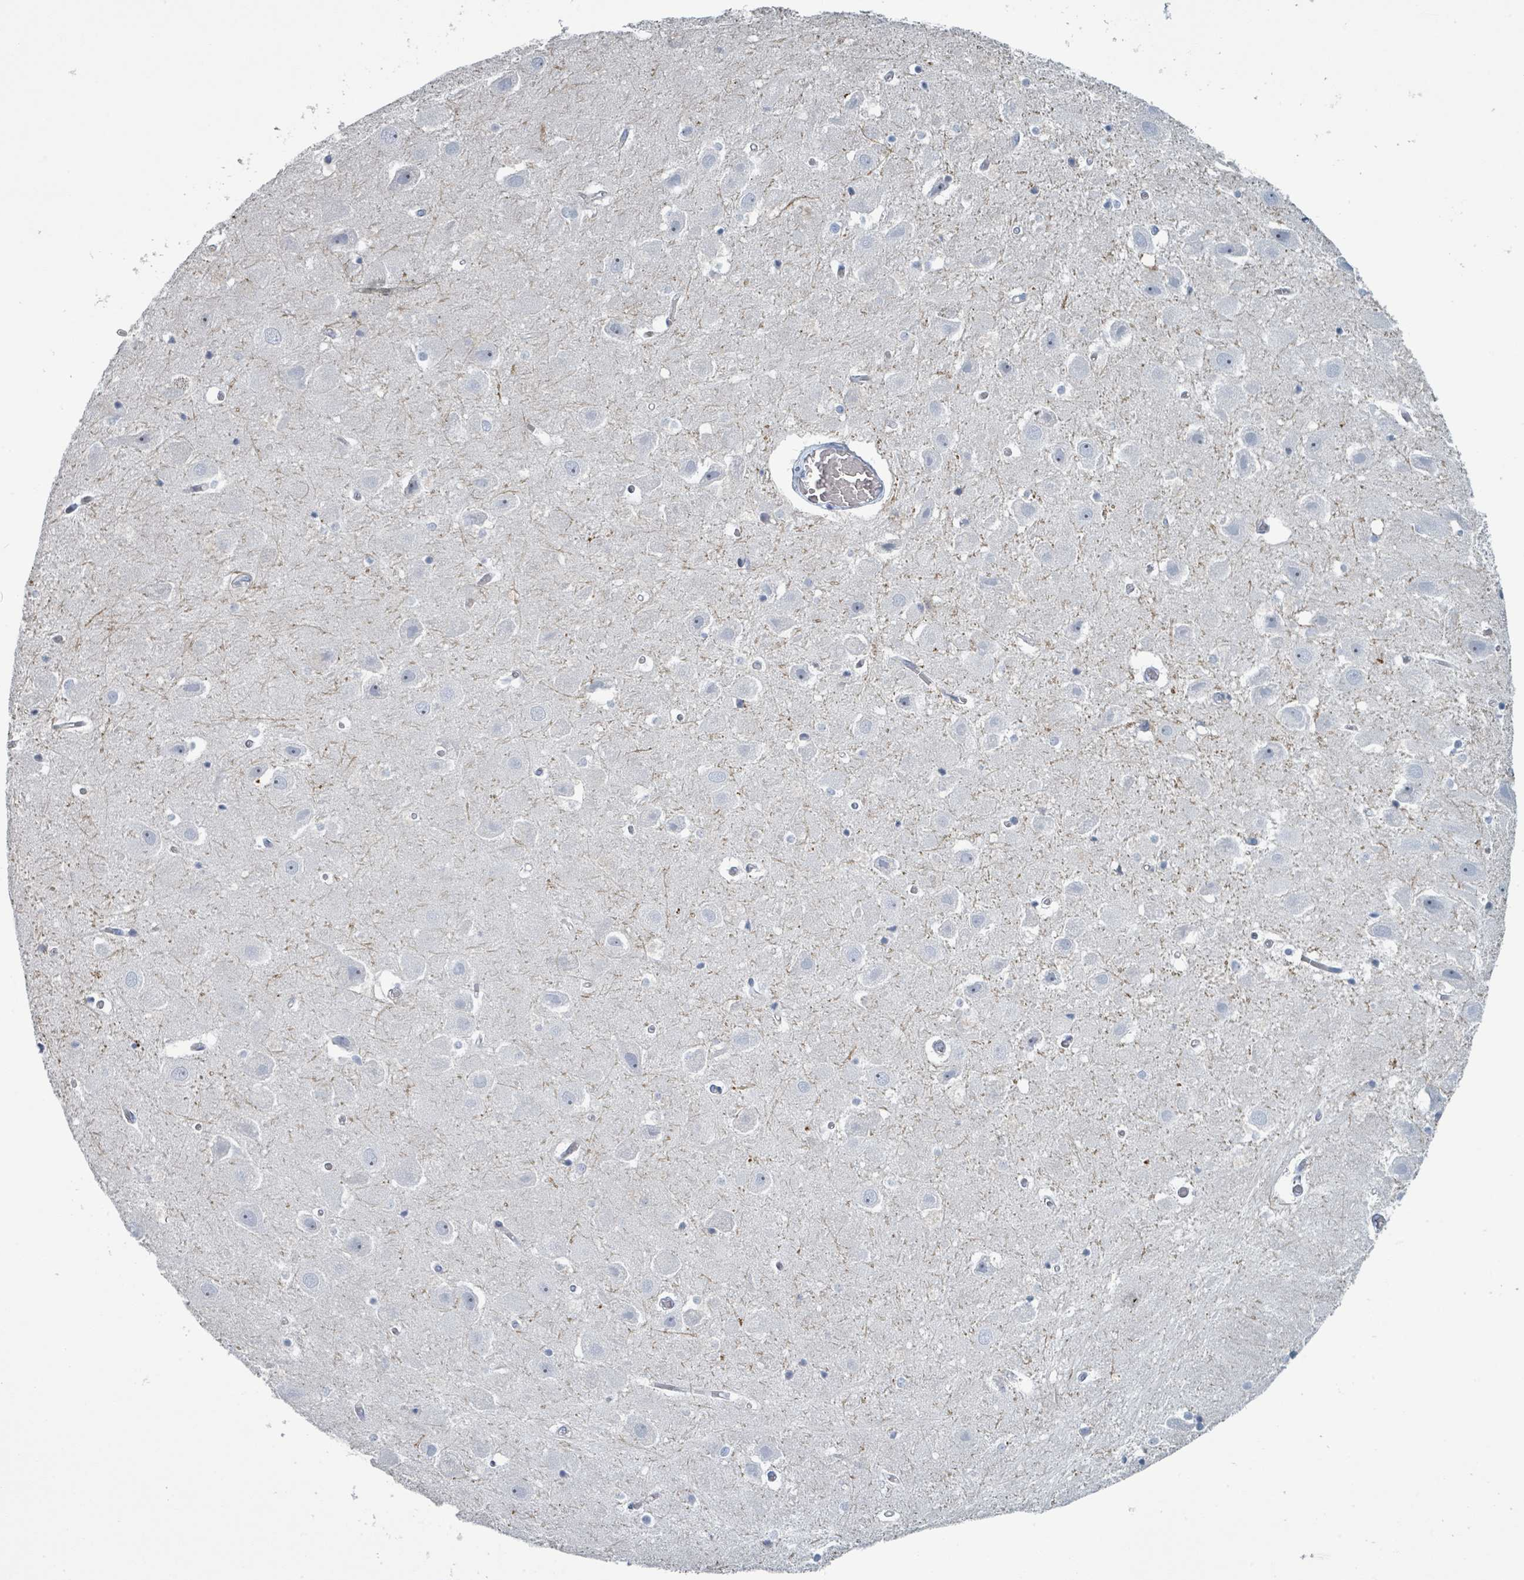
{"staining": {"intensity": "negative", "quantity": "none", "location": "none"}, "tissue": "hippocampus", "cell_type": "Glial cells", "image_type": "normal", "snomed": [{"axis": "morphology", "description": "Normal tissue, NOS"}, {"axis": "topography", "description": "Hippocampus"}], "caption": "Glial cells are negative for protein expression in normal human hippocampus. (Immunohistochemistry, brightfield microscopy, high magnification).", "gene": "RAB33B", "patient": {"sex": "female", "age": 52}}